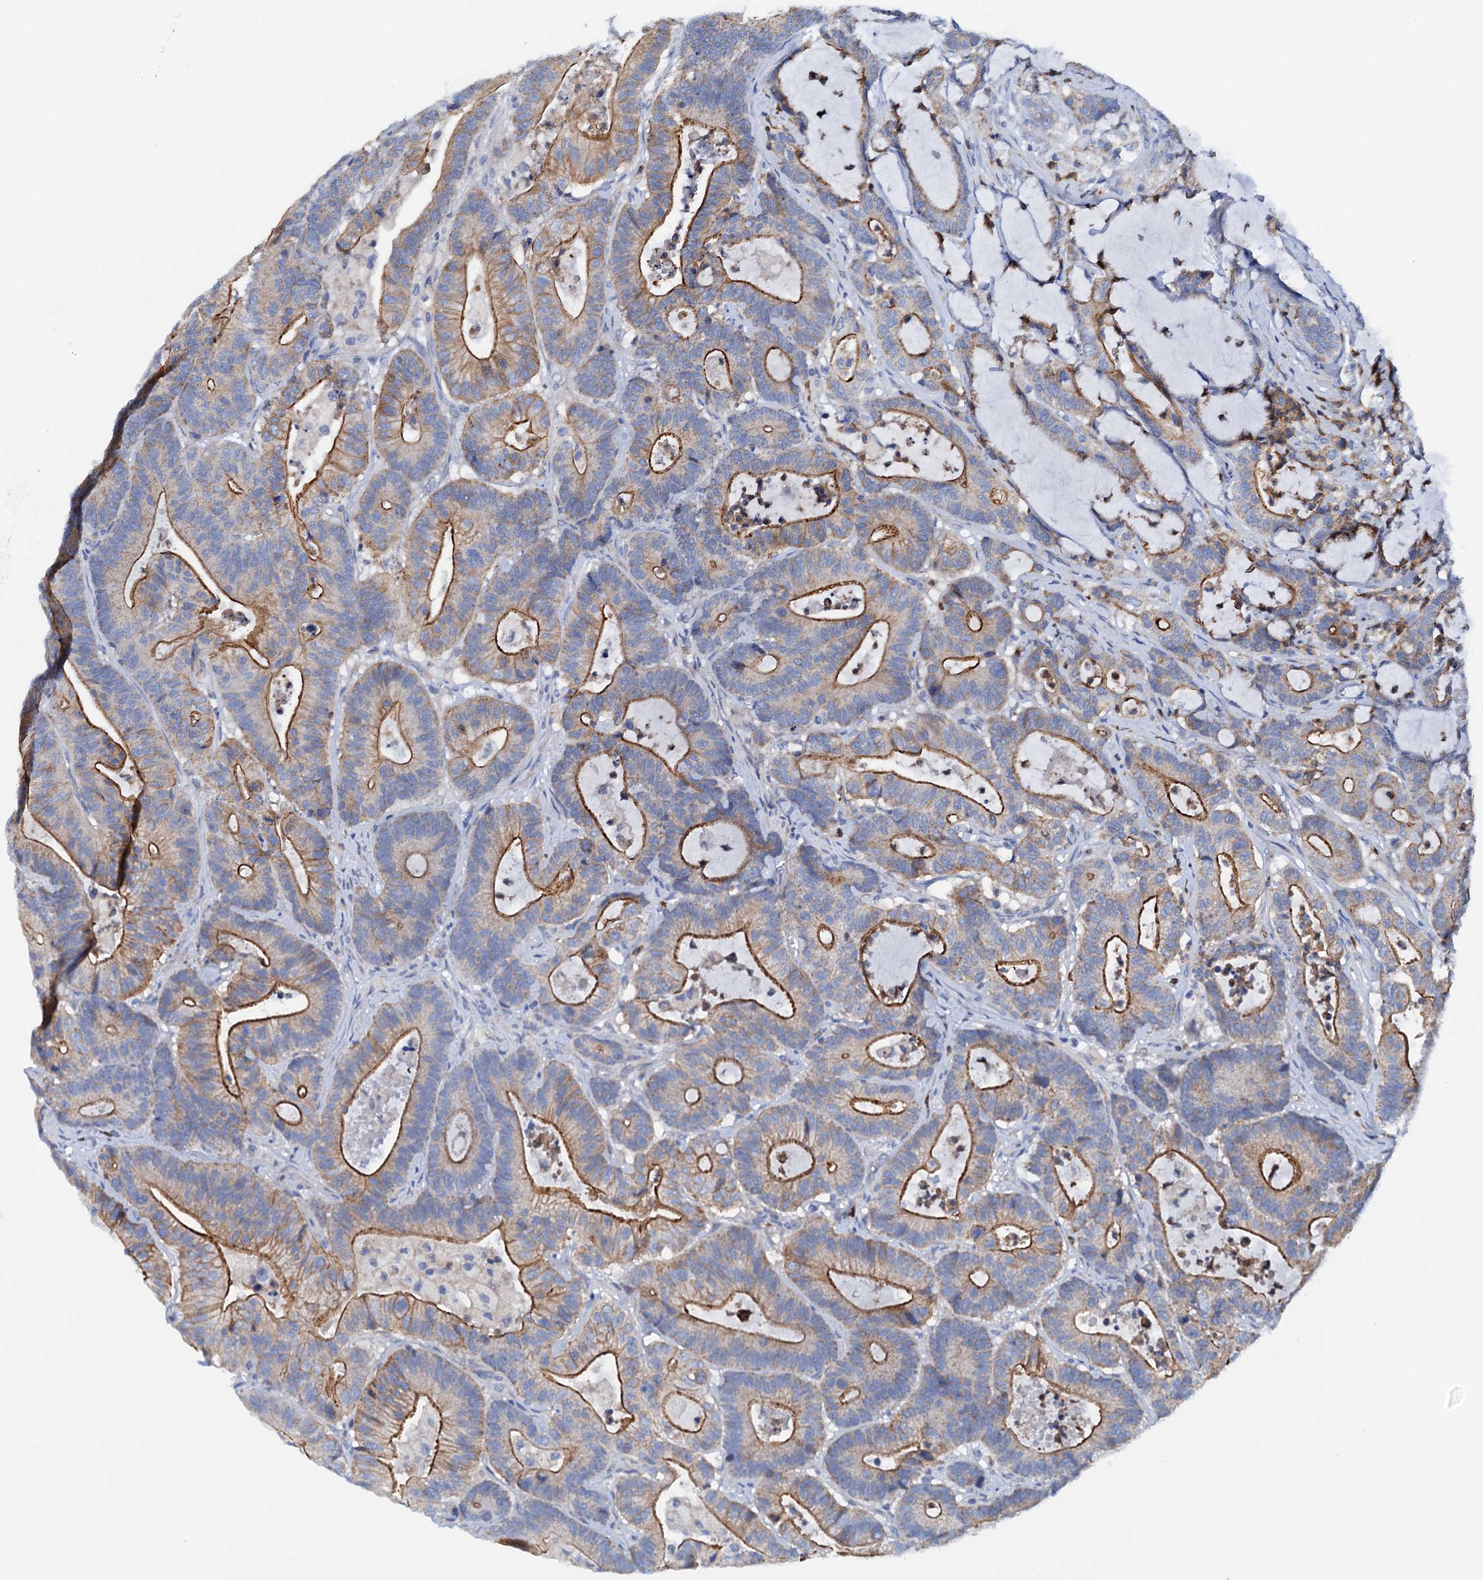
{"staining": {"intensity": "strong", "quantity": "25%-75%", "location": "cytoplasmic/membranous"}, "tissue": "colorectal cancer", "cell_type": "Tumor cells", "image_type": "cancer", "snomed": [{"axis": "morphology", "description": "Adenocarcinoma, NOS"}, {"axis": "topography", "description": "Colon"}], "caption": "Human adenocarcinoma (colorectal) stained with a brown dye displays strong cytoplasmic/membranous positive expression in approximately 25%-75% of tumor cells.", "gene": "RASSF9", "patient": {"sex": "female", "age": 84}}